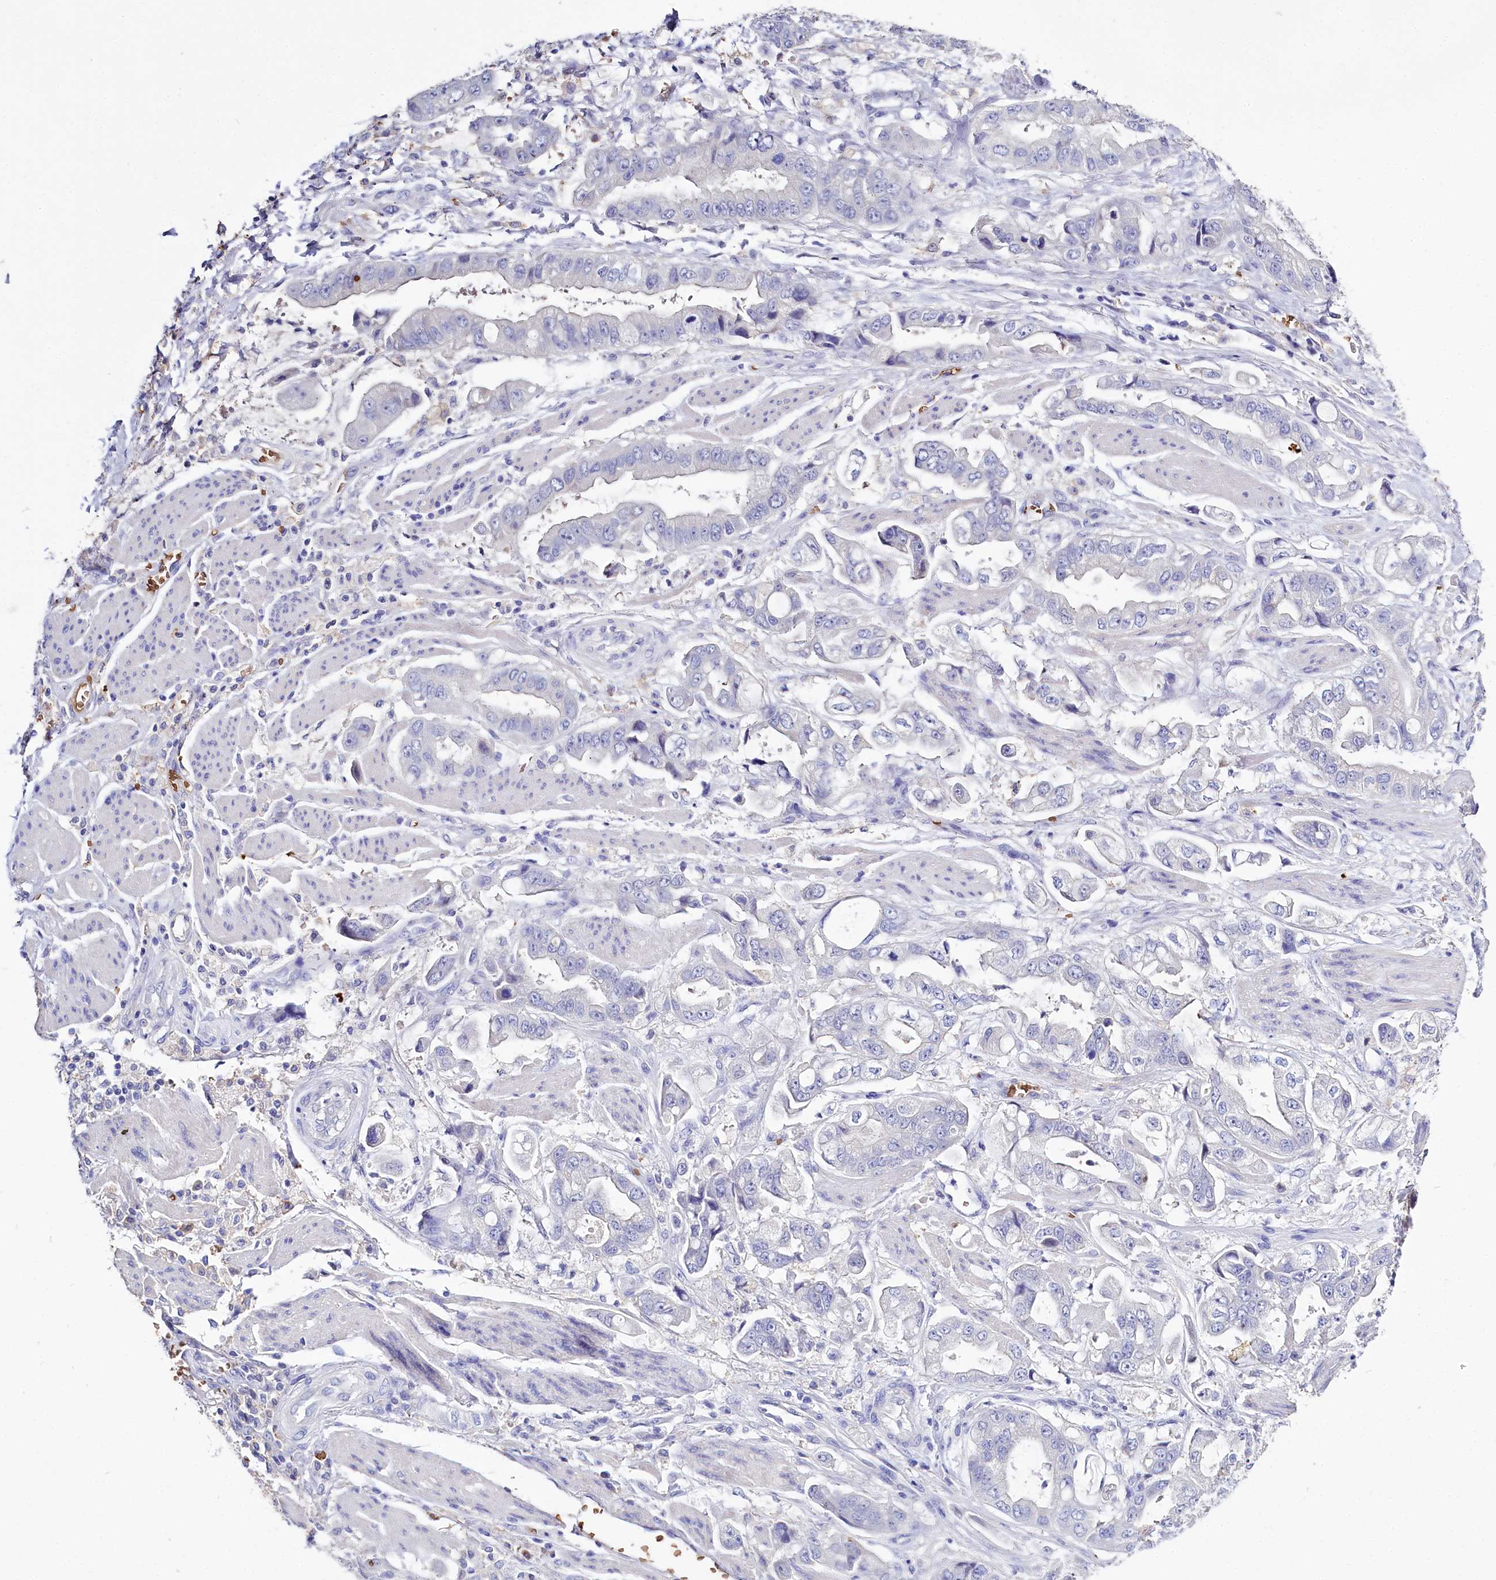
{"staining": {"intensity": "negative", "quantity": "none", "location": "none"}, "tissue": "stomach cancer", "cell_type": "Tumor cells", "image_type": "cancer", "snomed": [{"axis": "morphology", "description": "Adenocarcinoma, NOS"}, {"axis": "topography", "description": "Stomach"}], "caption": "IHC of stomach cancer (adenocarcinoma) displays no staining in tumor cells.", "gene": "RPUSD3", "patient": {"sex": "male", "age": 62}}